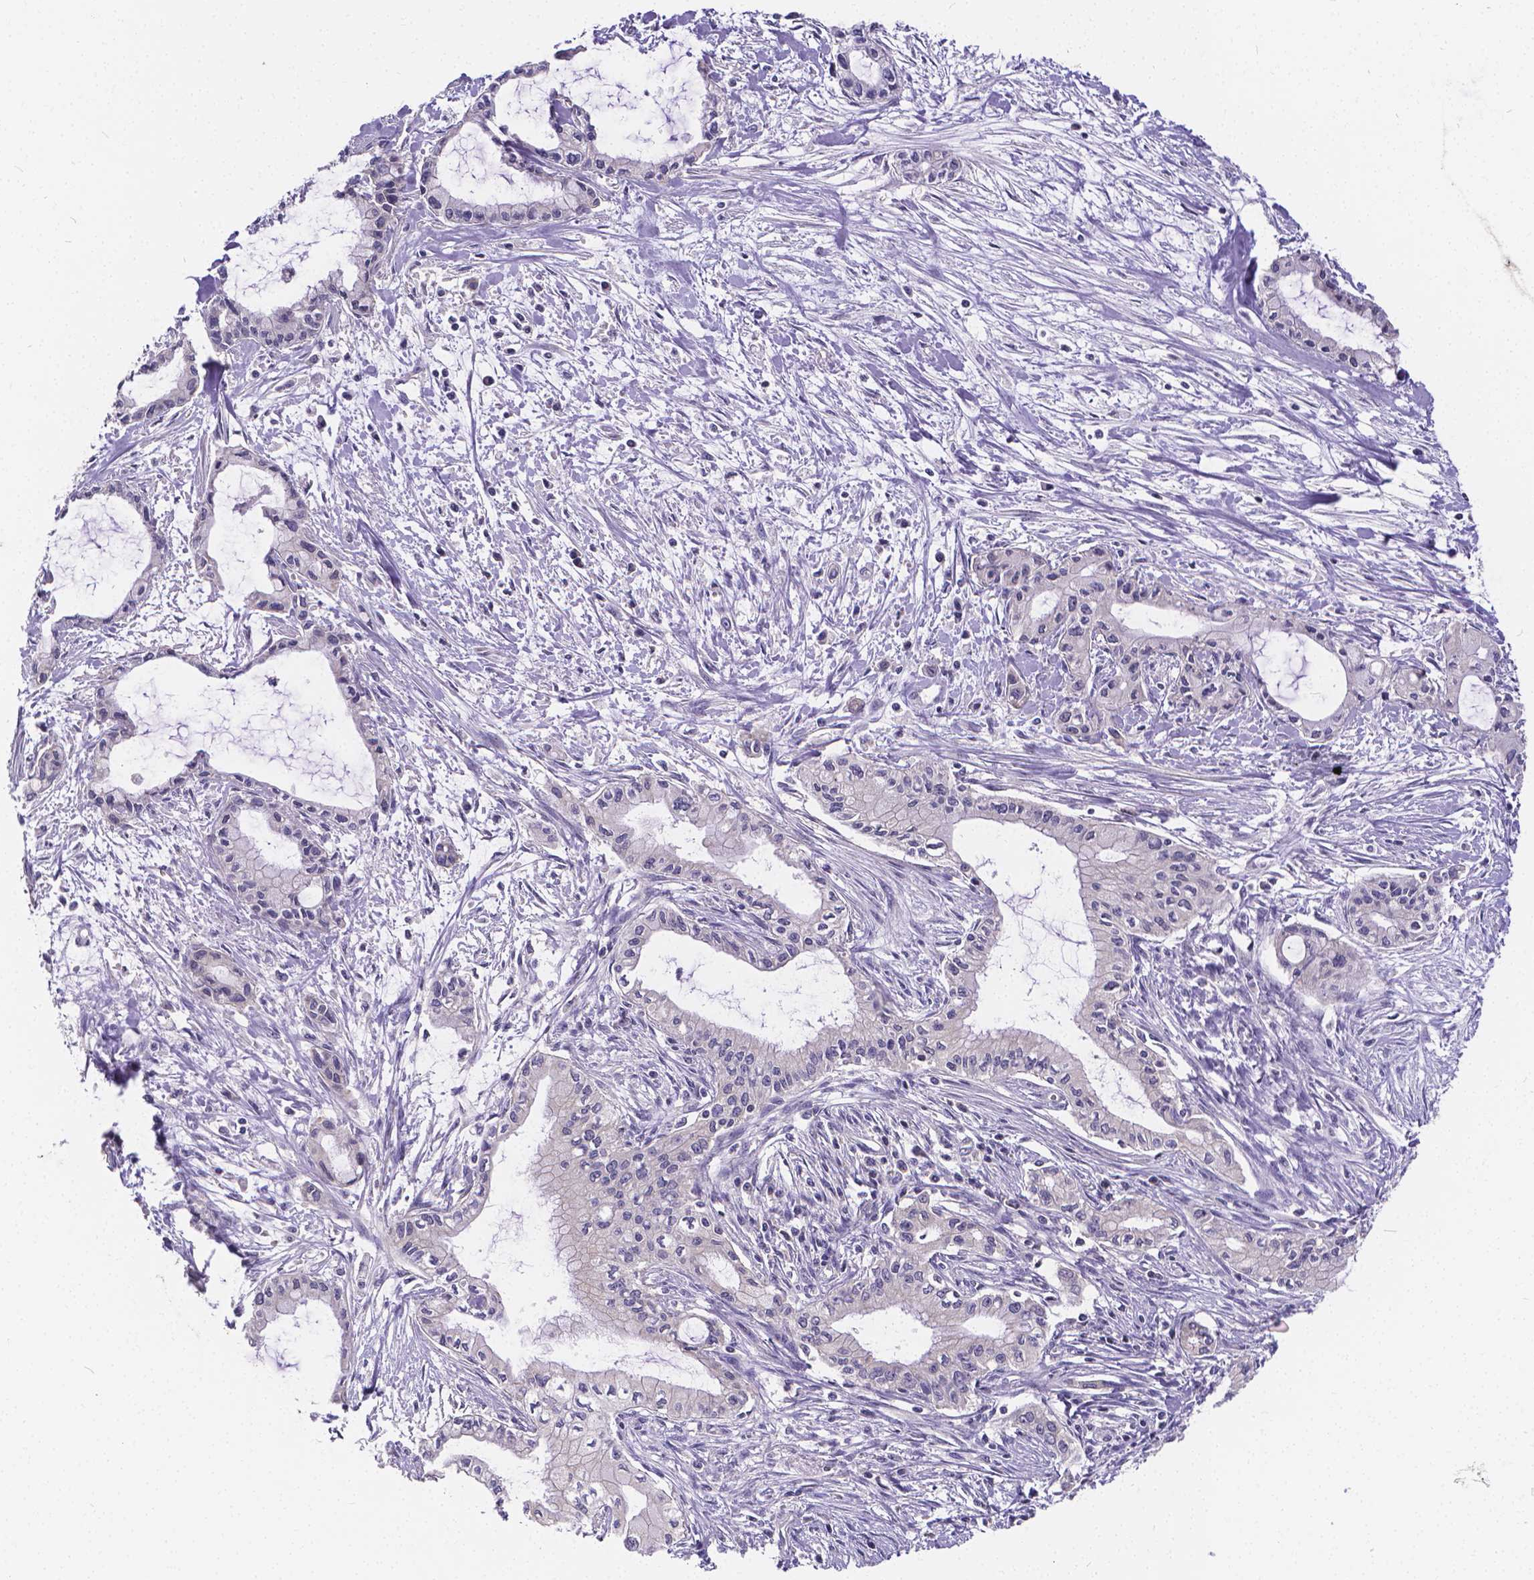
{"staining": {"intensity": "negative", "quantity": "none", "location": "none"}, "tissue": "pancreatic cancer", "cell_type": "Tumor cells", "image_type": "cancer", "snomed": [{"axis": "morphology", "description": "Adenocarcinoma, NOS"}, {"axis": "topography", "description": "Pancreas"}], "caption": "There is no significant staining in tumor cells of pancreatic cancer. Nuclei are stained in blue.", "gene": "GLRB", "patient": {"sex": "male", "age": 48}}